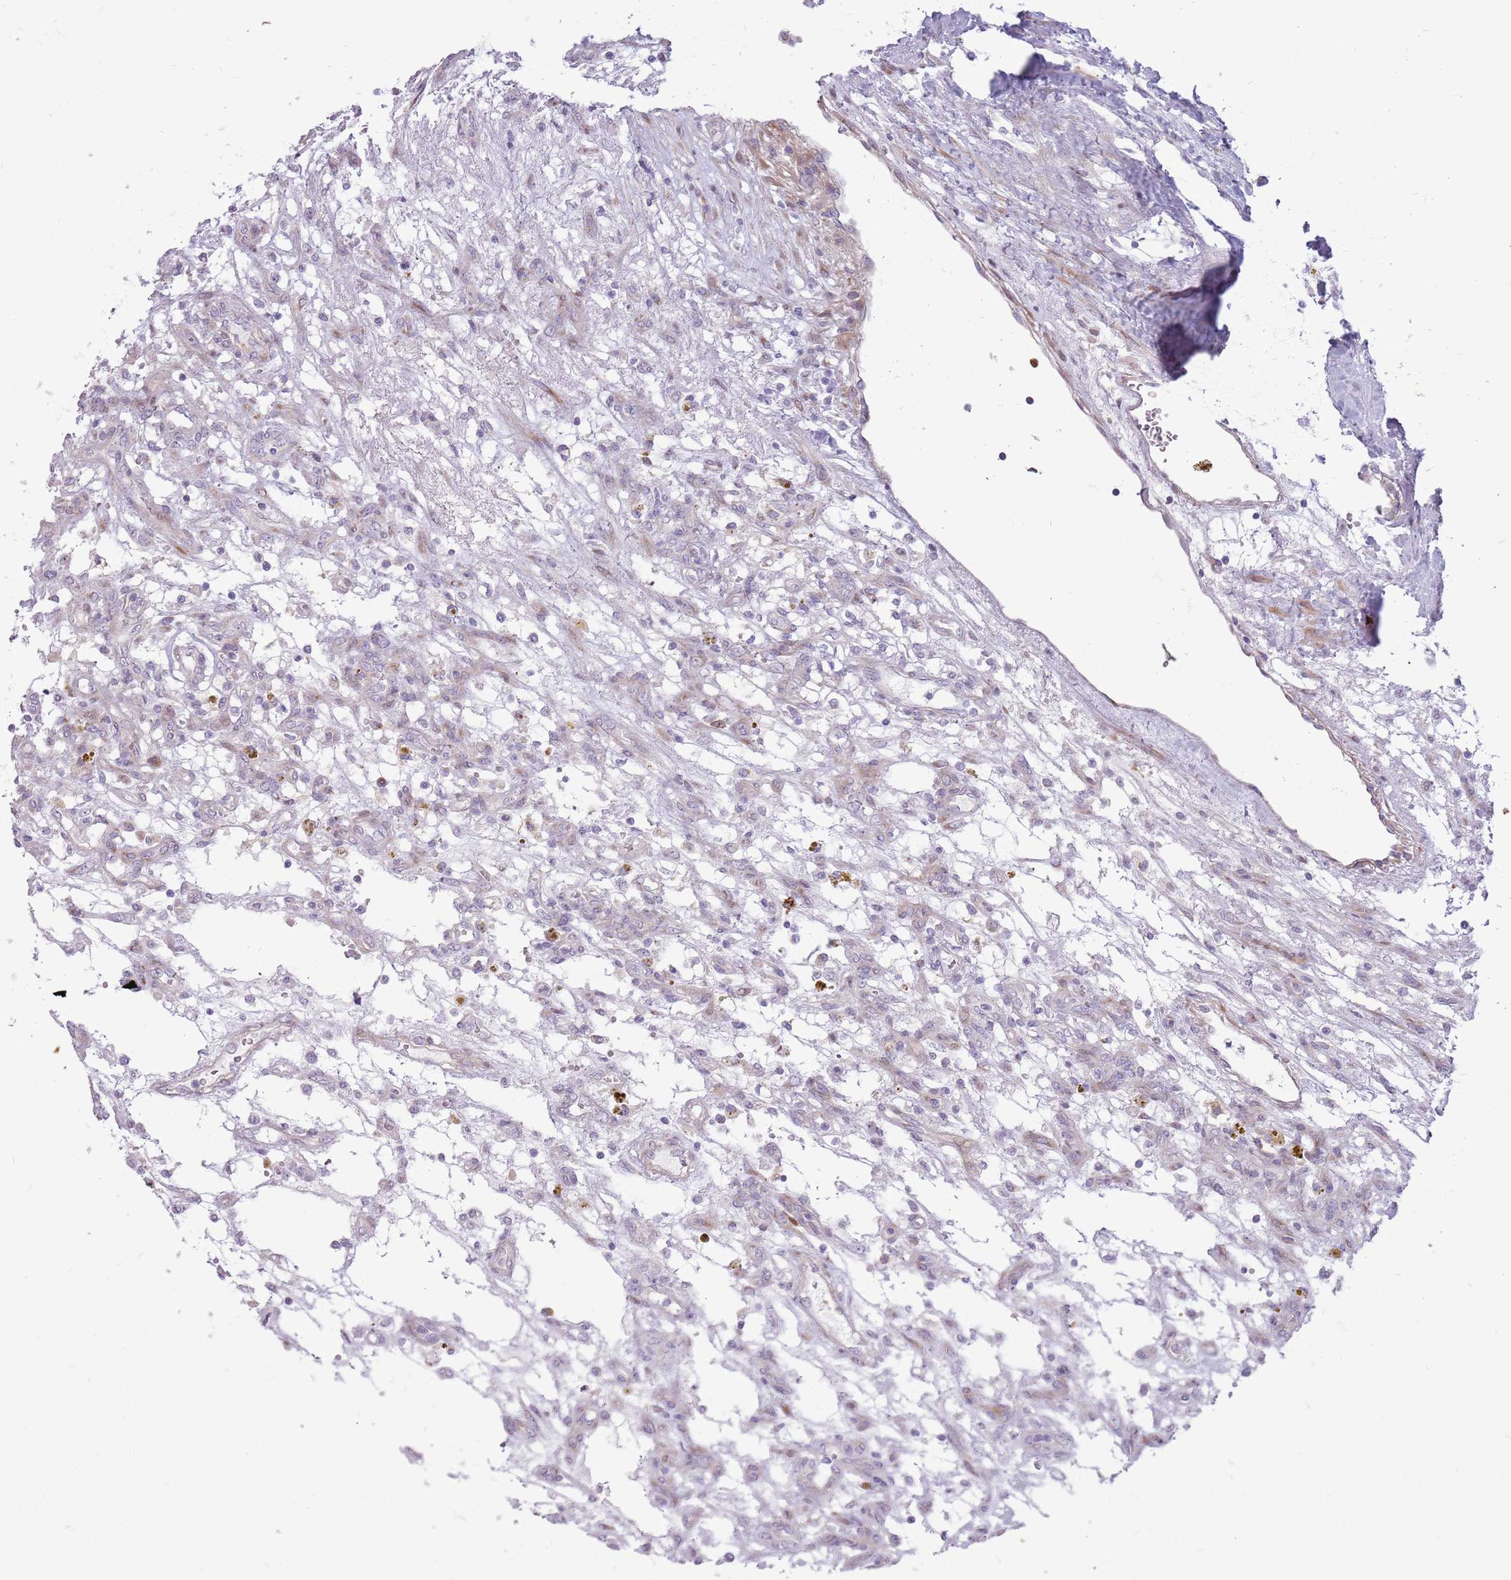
{"staining": {"intensity": "negative", "quantity": "none", "location": "none"}, "tissue": "renal cancer", "cell_type": "Tumor cells", "image_type": "cancer", "snomed": [{"axis": "morphology", "description": "Adenocarcinoma, NOS"}, {"axis": "topography", "description": "Kidney"}], "caption": "Immunohistochemical staining of human renal cancer reveals no significant positivity in tumor cells.", "gene": "CCDC150", "patient": {"sex": "female", "age": 57}}